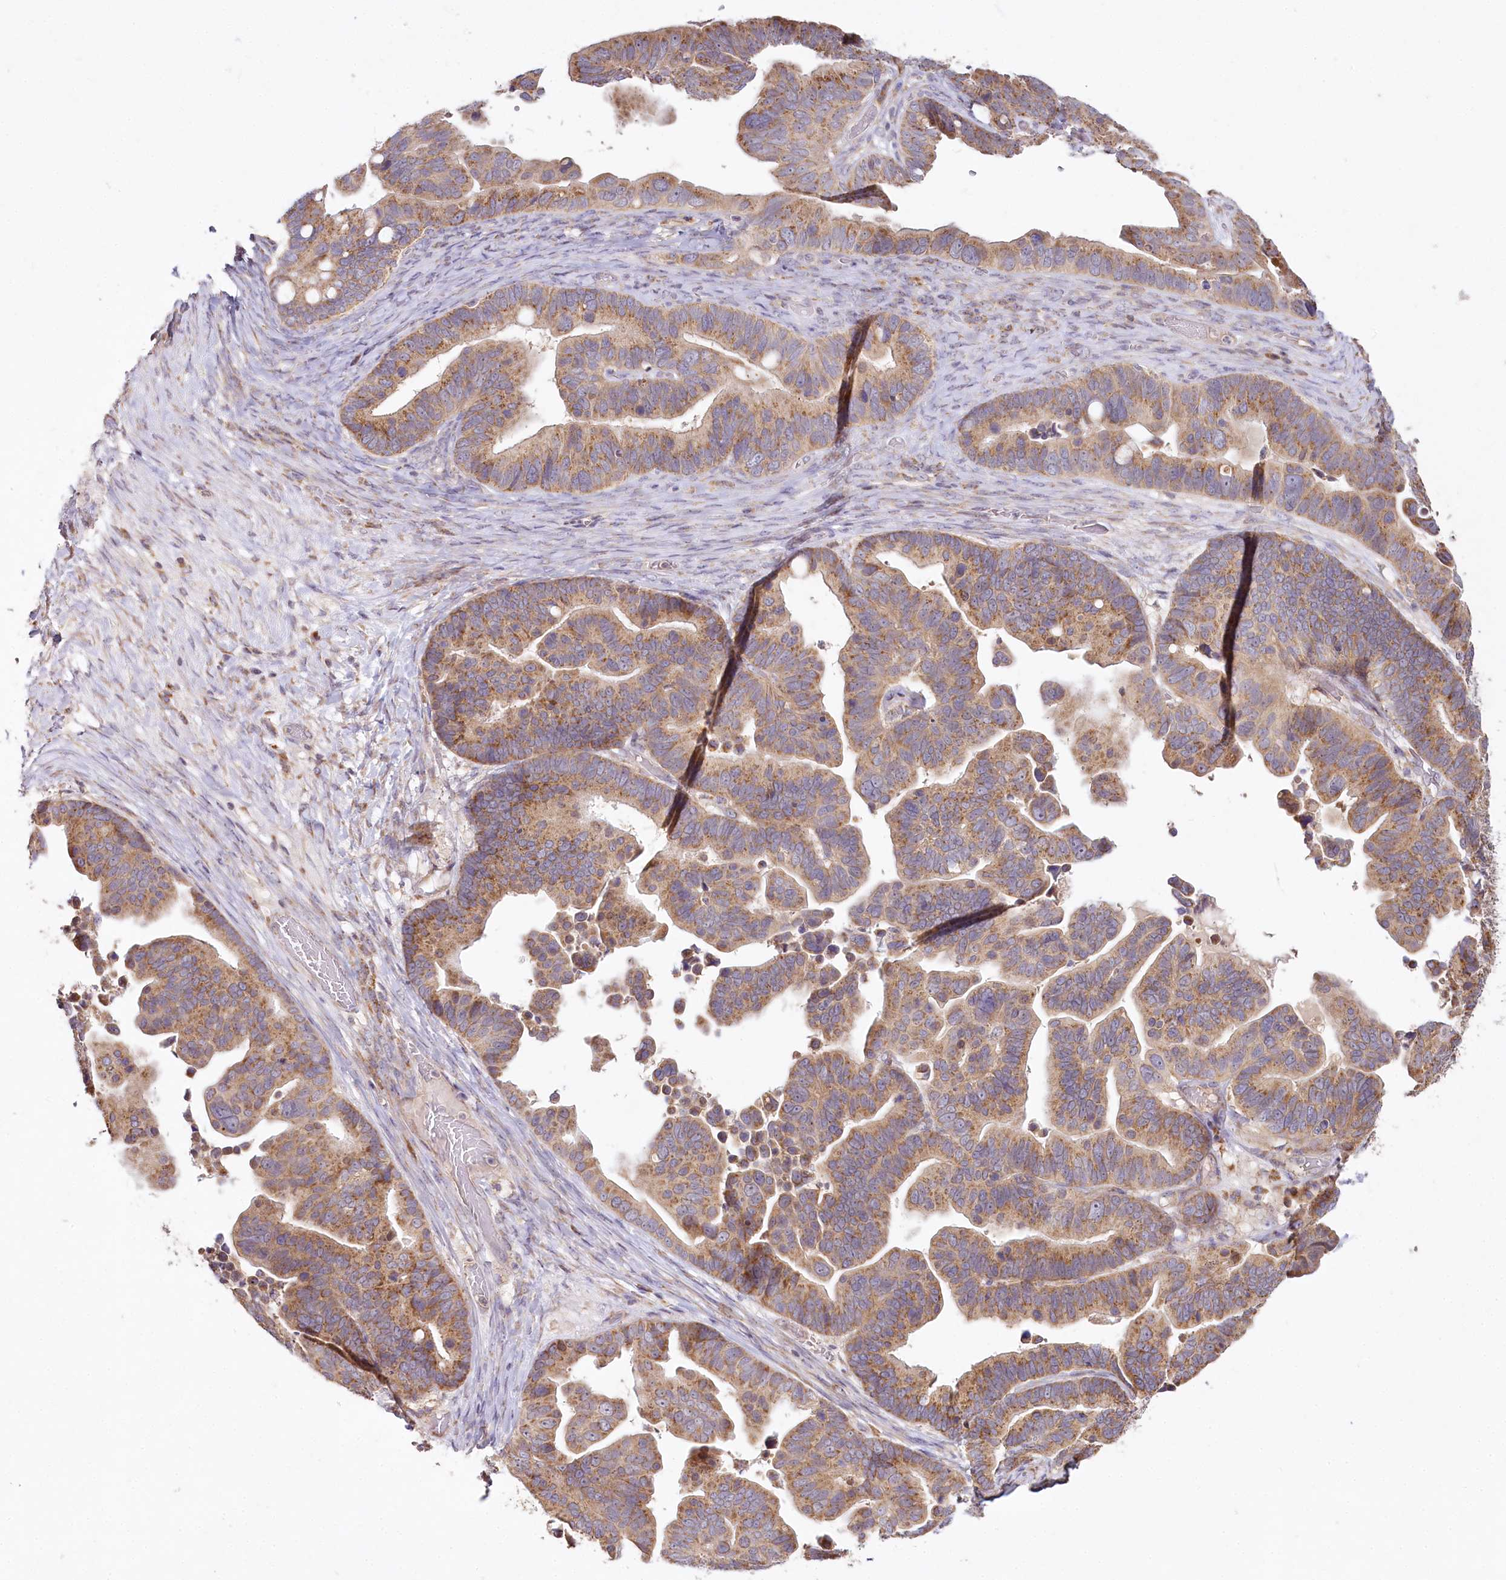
{"staining": {"intensity": "moderate", "quantity": ">75%", "location": "cytoplasmic/membranous"}, "tissue": "ovarian cancer", "cell_type": "Tumor cells", "image_type": "cancer", "snomed": [{"axis": "morphology", "description": "Cystadenocarcinoma, serous, NOS"}, {"axis": "topography", "description": "Ovary"}], "caption": "Immunohistochemical staining of human serous cystadenocarcinoma (ovarian) exhibits medium levels of moderate cytoplasmic/membranous expression in approximately >75% of tumor cells. The staining was performed using DAB (3,3'-diaminobenzidine), with brown indicating positive protein expression. Nuclei are stained blue with hematoxylin.", "gene": "ACOX2", "patient": {"sex": "female", "age": 56}}